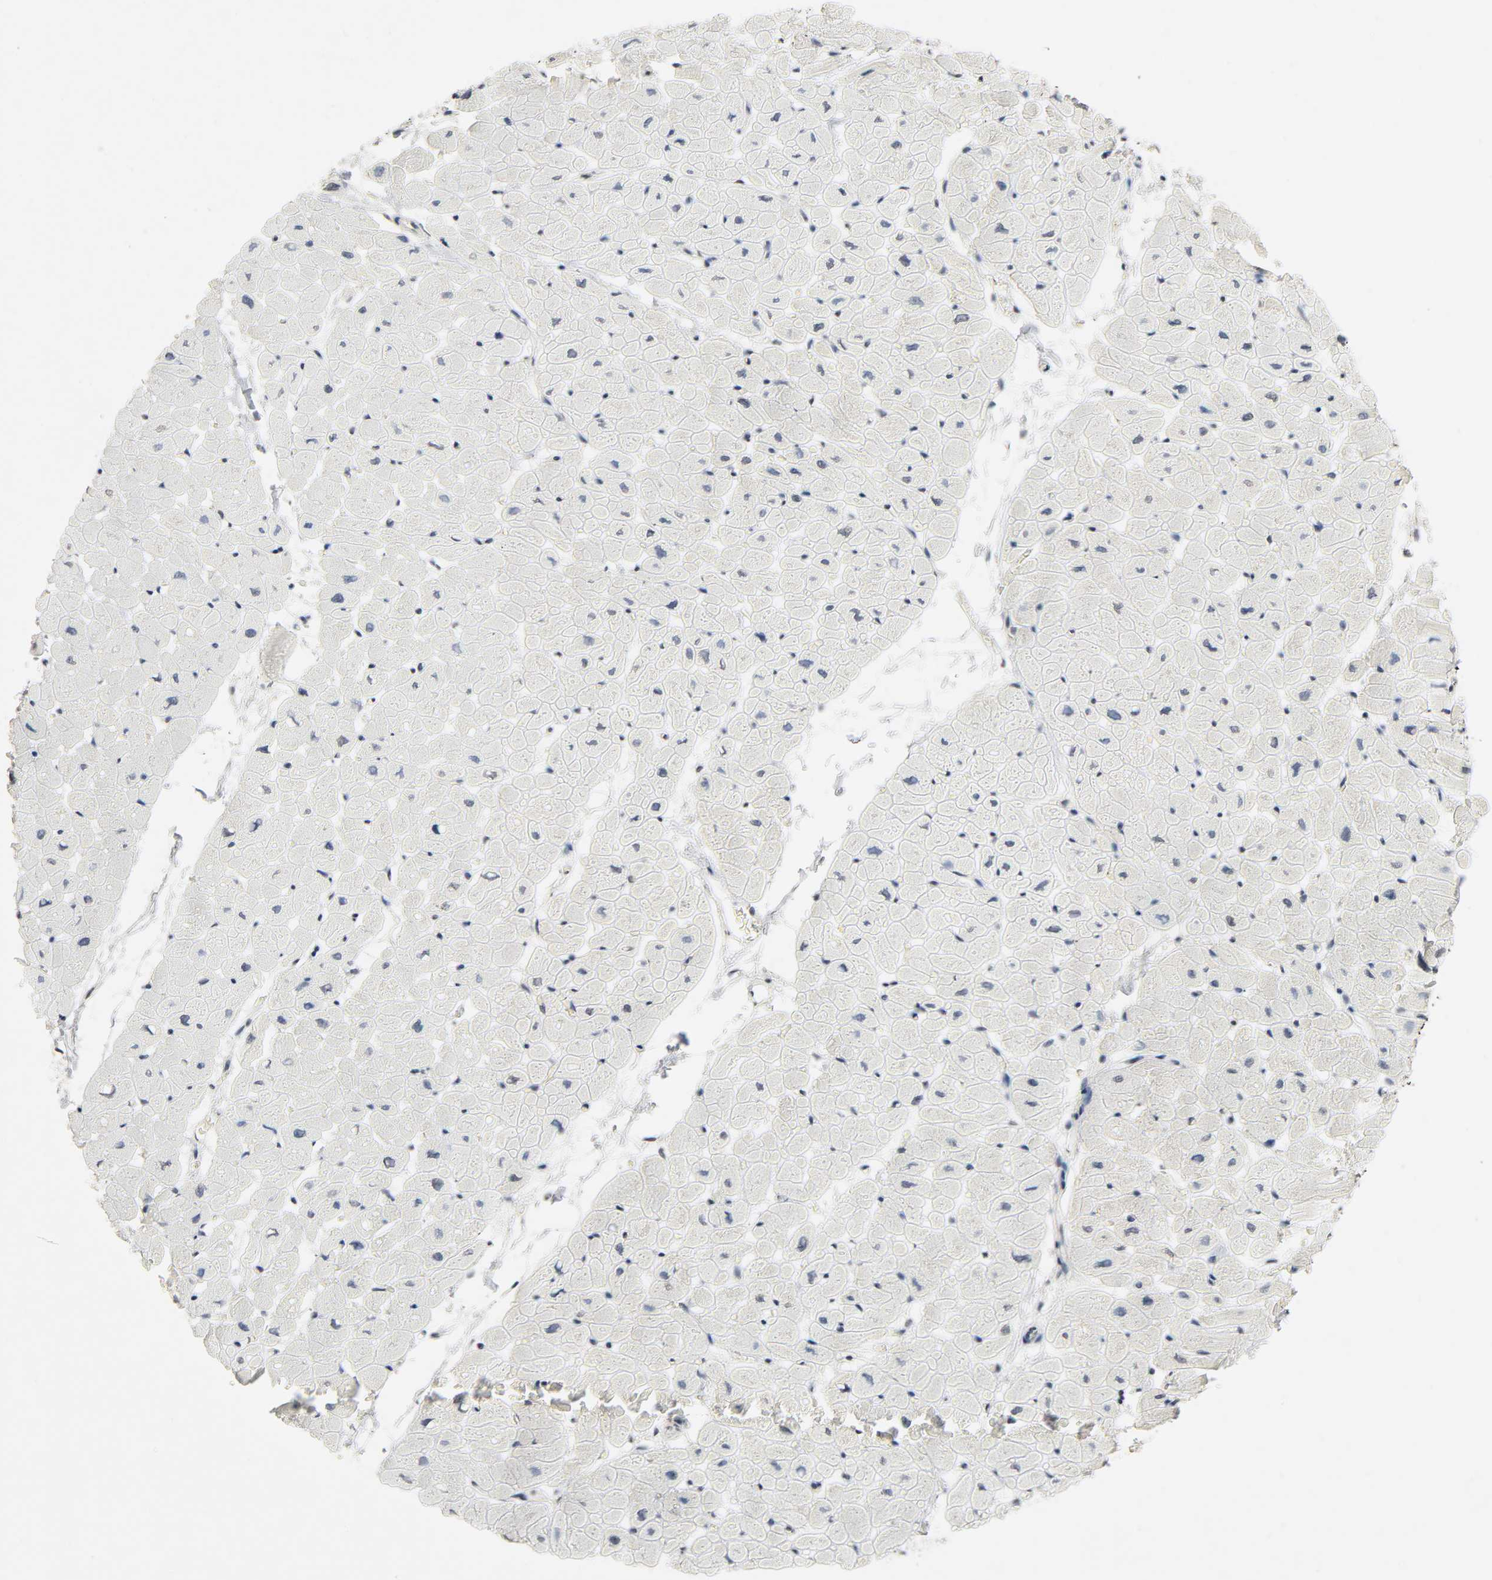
{"staining": {"intensity": "negative", "quantity": "none", "location": "none"}, "tissue": "heart muscle", "cell_type": "Cardiomyocytes", "image_type": "normal", "snomed": [{"axis": "morphology", "description": "Normal tissue, NOS"}, {"axis": "topography", "description": "Heart"}], "caption": "The image displays no significant expression in cardiomyocytes of heart muscle. (DAB (3,3'-diaminobenzidine) IHC with hematoxylin counter stain).", "gene": "MAPKAPK5", "patient": {"sex": "male", "age": 45}}